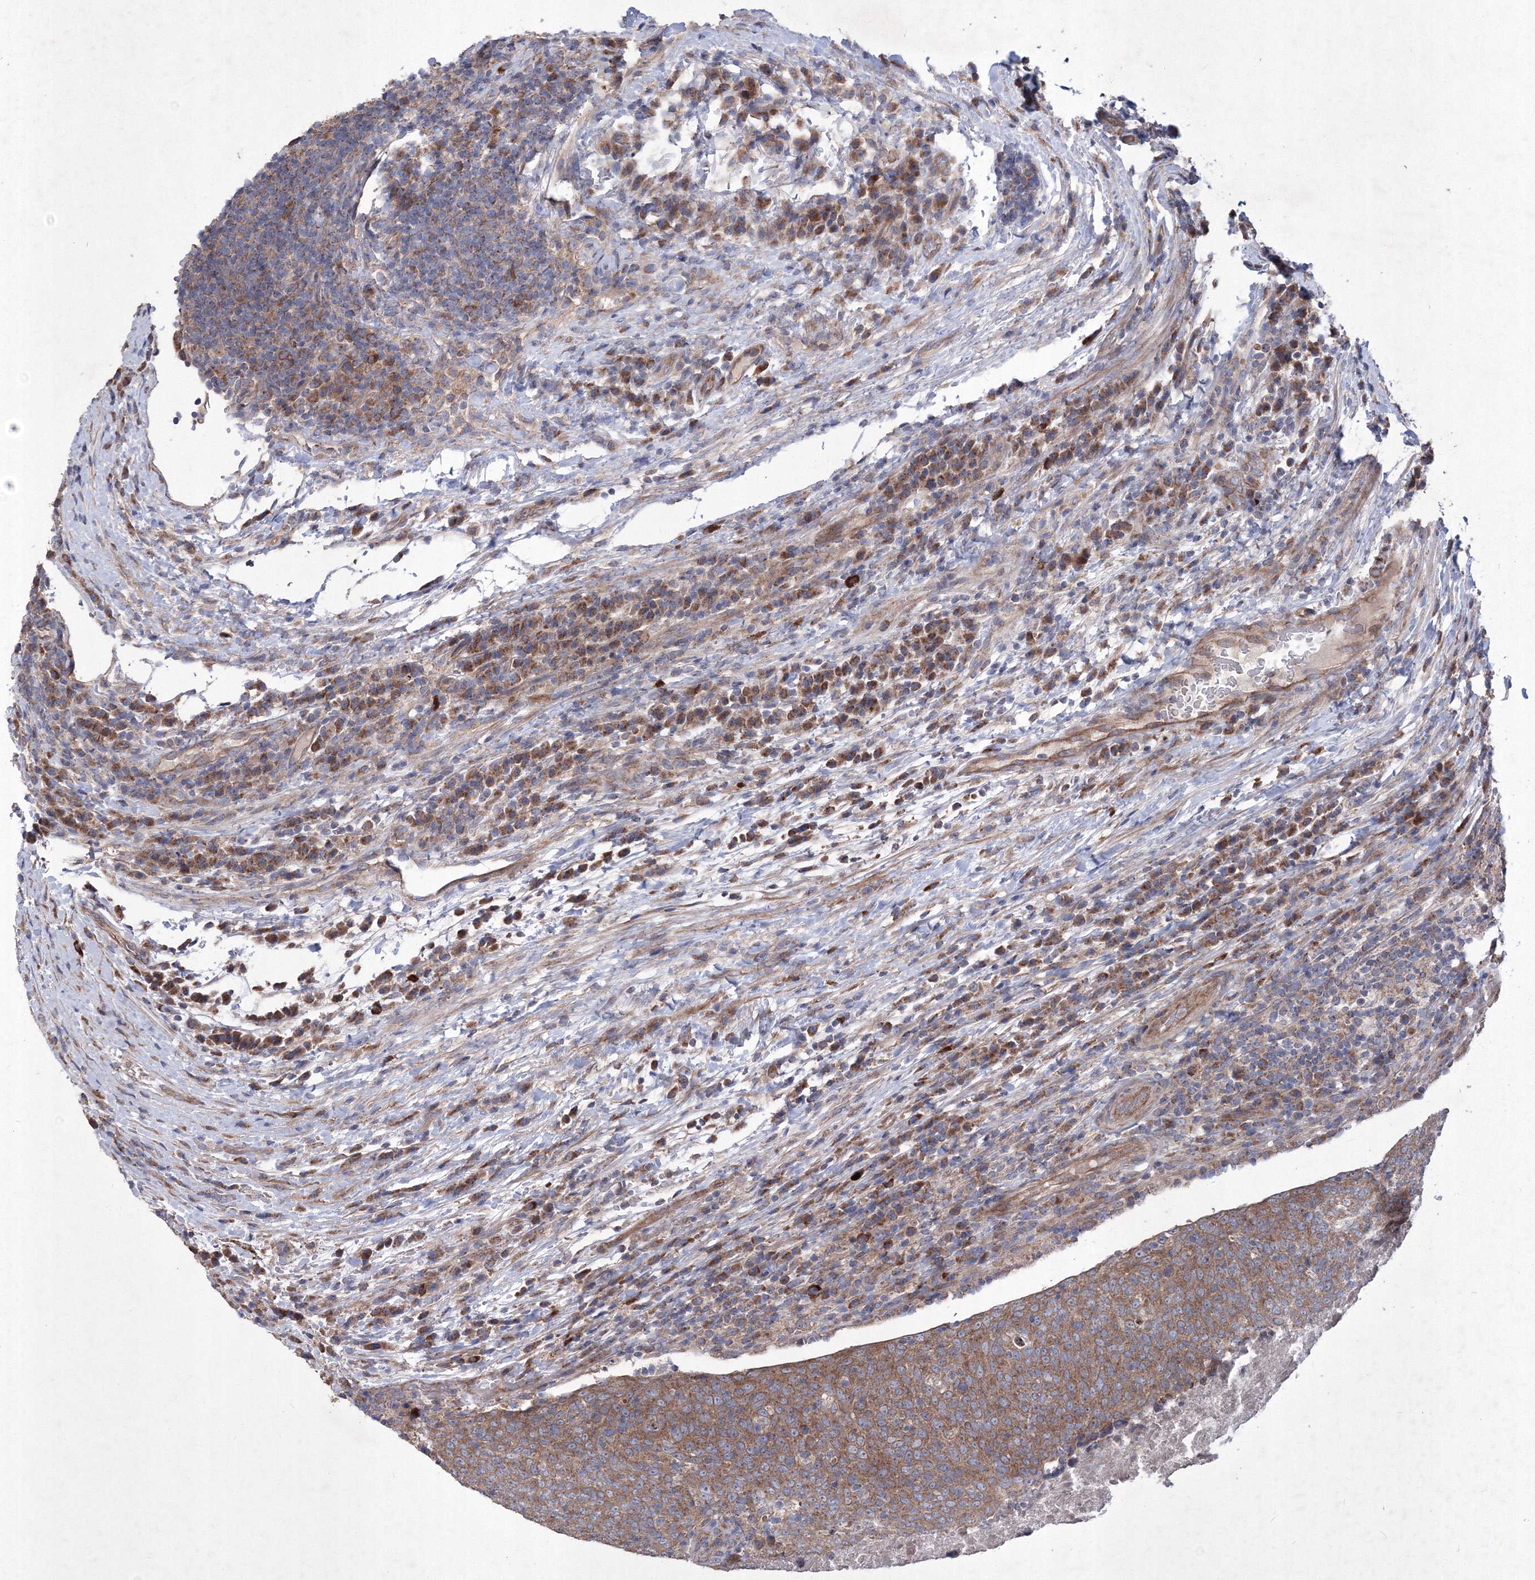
{"staining": {"intensity": "moderate", "quantity": ">75%", "location": "cytoplasmic/membranous"}, "tissue": "head and neck cancer", "cell_type": "Tumor cells", "image_type": "cancer", "snomed": [{"axis": "morphology", "description": "Squamous cell carcinoma, NOS"}, {"axis": "morphology", "description": "Squamous cell carcinoma, metastatic, NOS"}, {"axis": "topography", "description": "Lymph node"}, {"axis": "topography", "description": "Head-Neck"}], "caption": "A photomicrograph showing moderate cytoplasmic/membranous expression in approximately >75% of tumor cells in head and neck squamous cell carcinoma, as visualized by brown immunohistochemical staining.", "gene": "MTRF1L", "patient": {"sex": "male", "age": 62}}